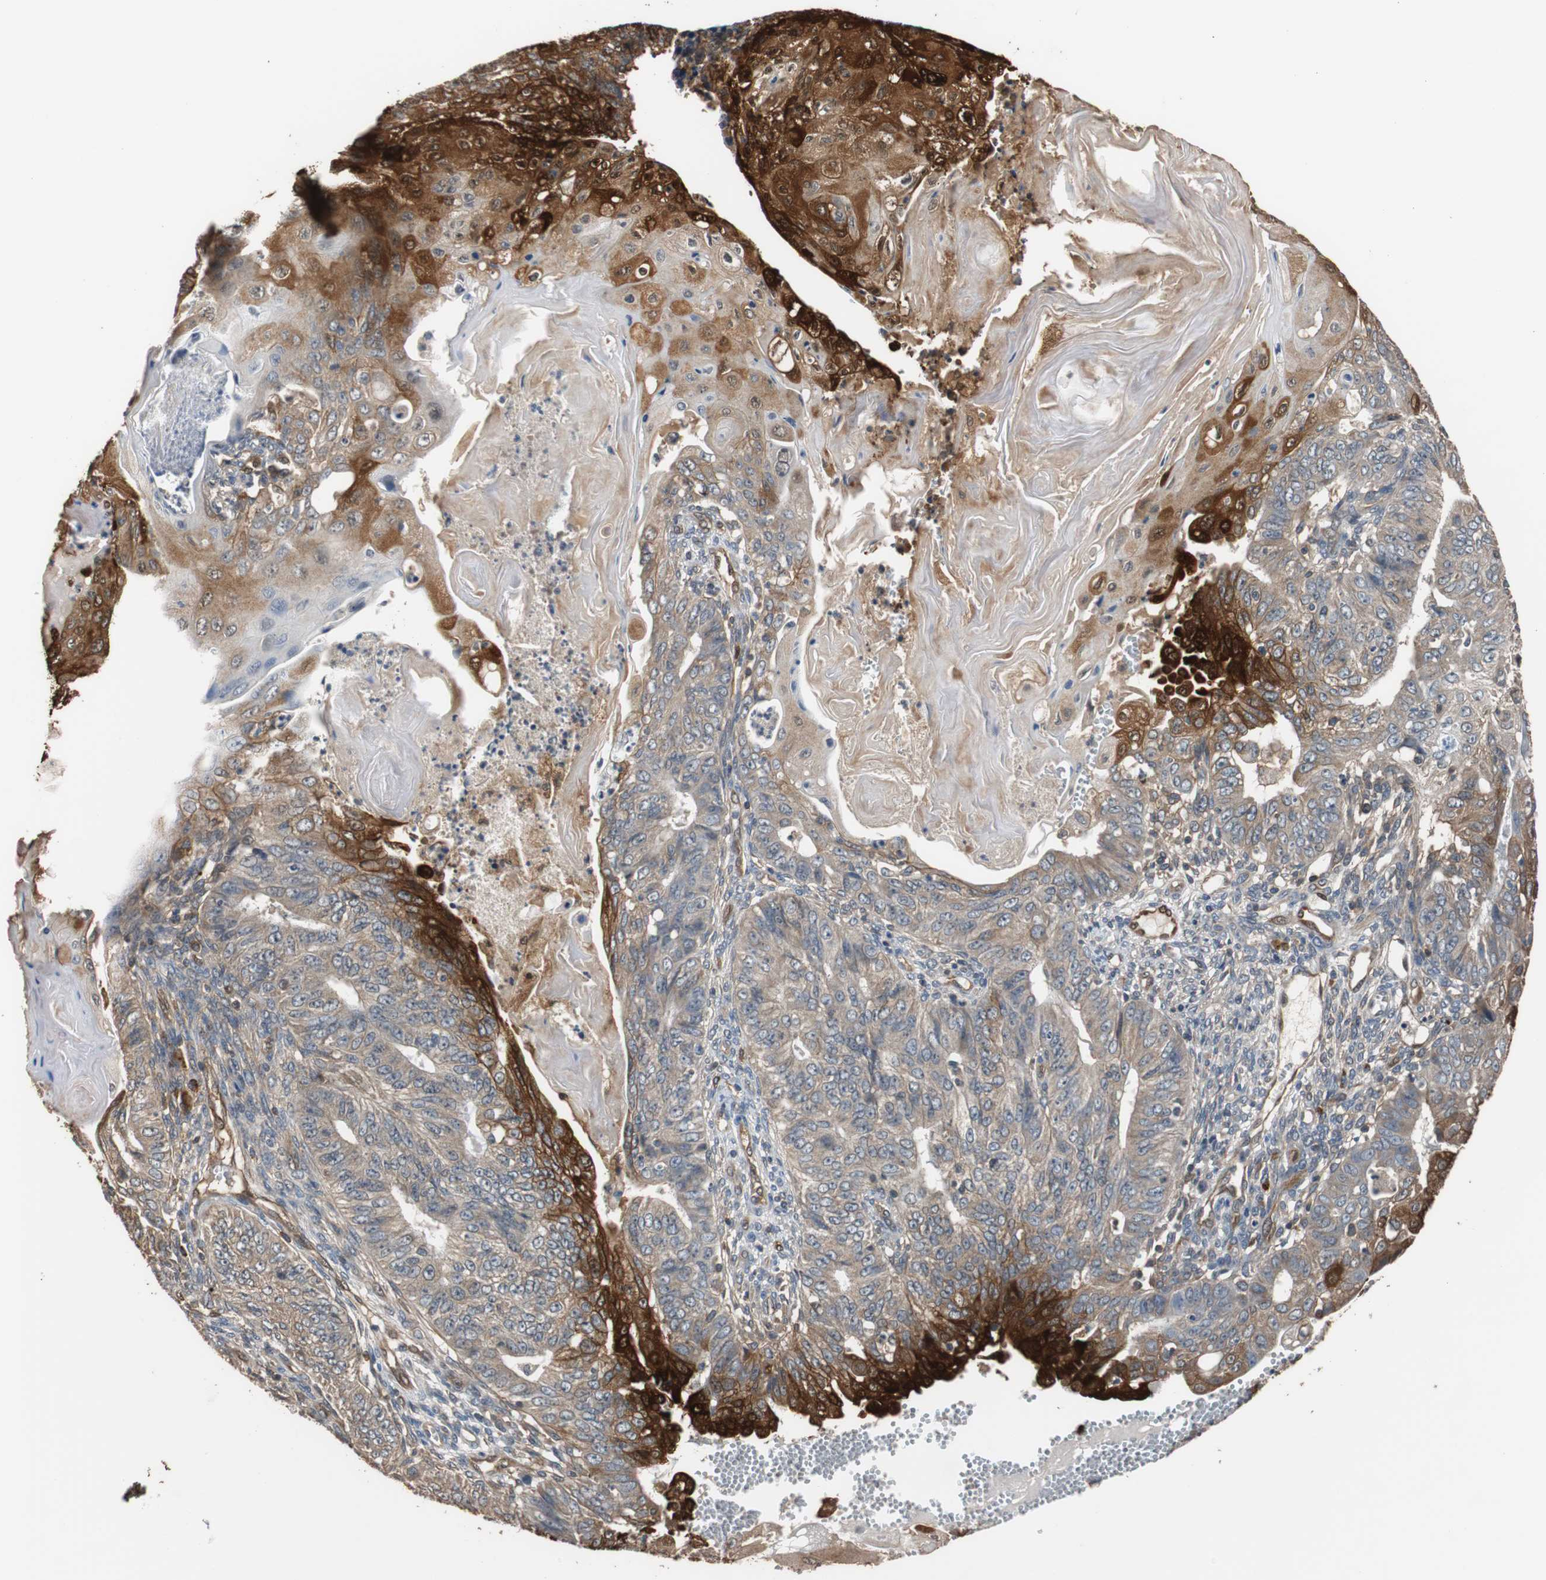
{"staining": {"intensity": "strong", "quantity": ">75%", "location": "cytoplasmic/membranous,nuclear"}, "tissue": "endometrial cancer", "cell_type": "Tumor cells", "image_type": "cancer", "snomed": [{"axis": "morphology", "description": "Neoplasm, malignant, NOS"}, {"axis": "topography", "description": "Endometrium"}], "caption": "The immunohistochemical stain shows strong cytoplasmic/membranous and nuclear staining in tumor cells of malignant neoplasm (endometrial) tissue.", "gene": "NDRG1", "patient": {"sex": "female", "age": 74}}